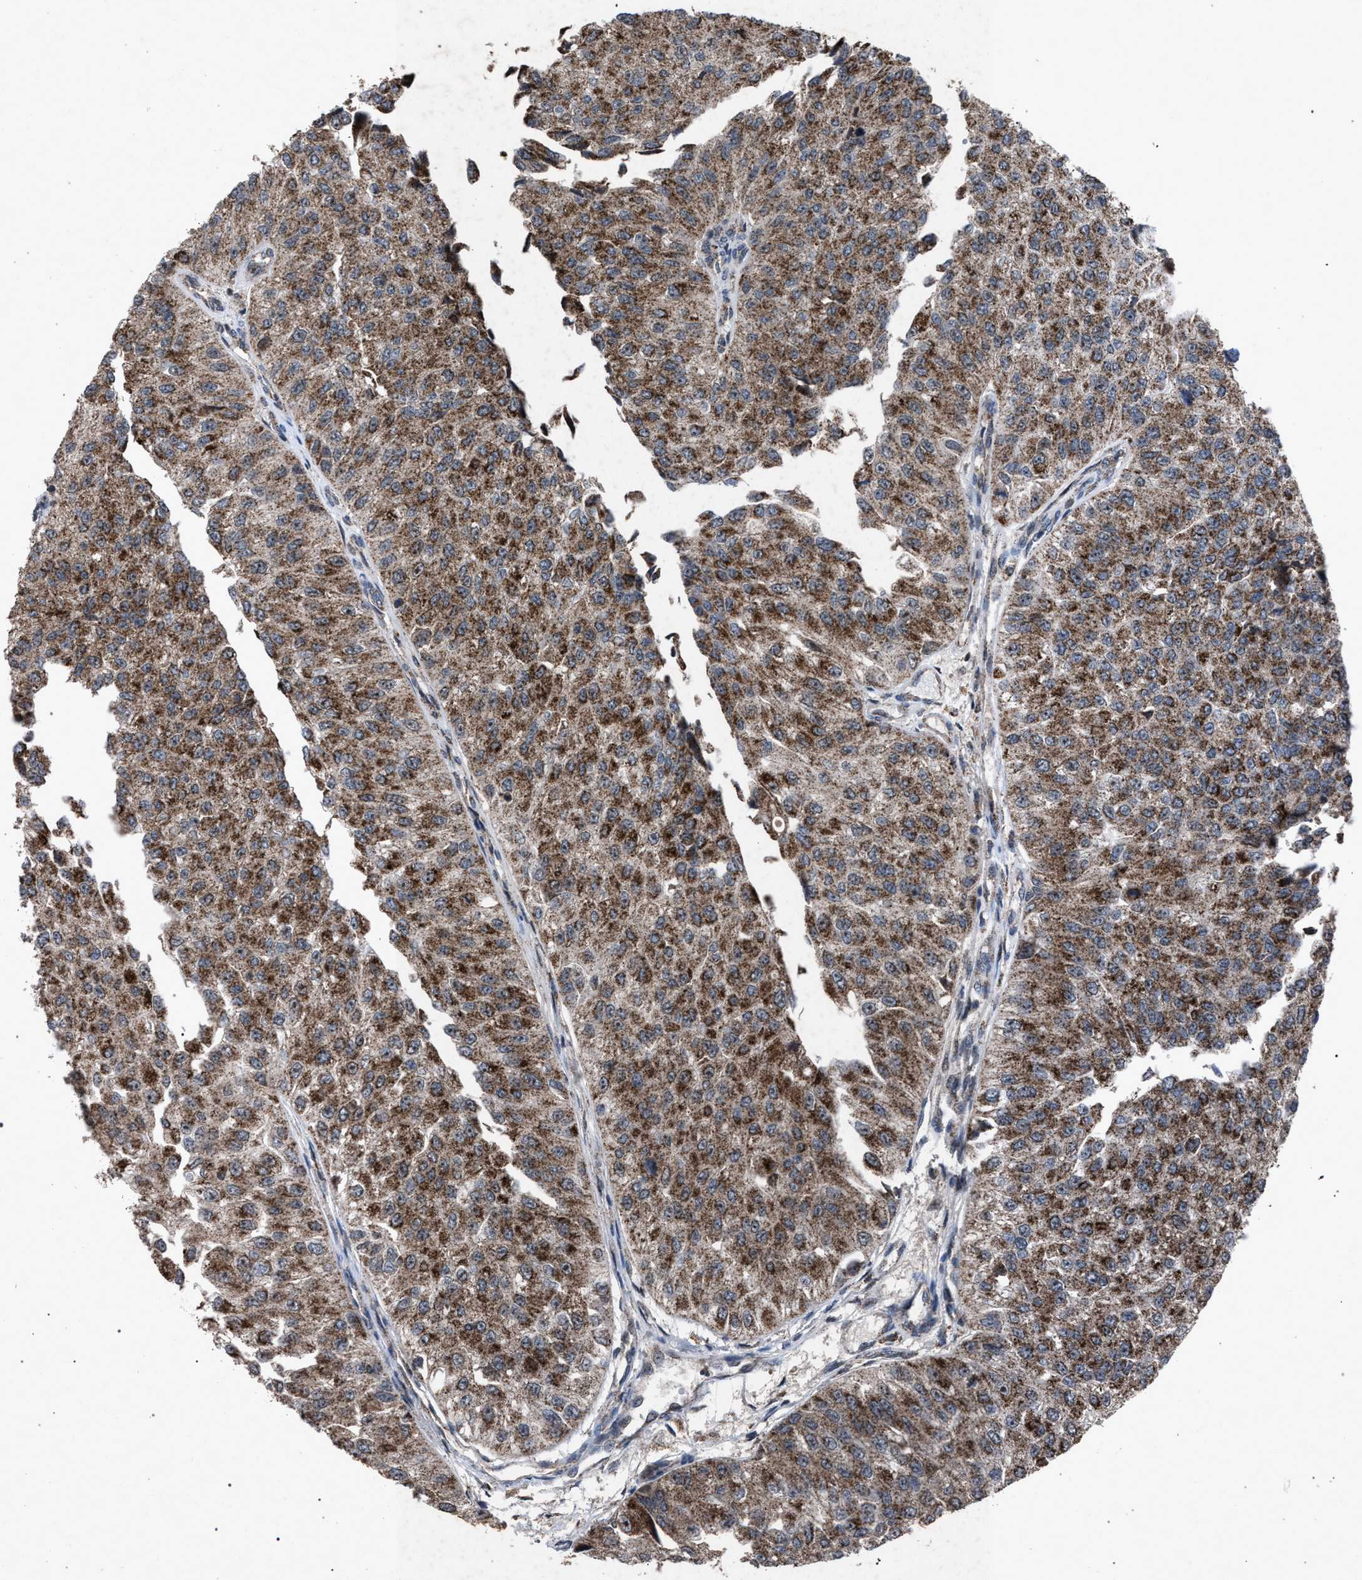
{"staining": {"intensity": "moderate", "quantity": ">75%", "location": "cytoplasmic/membranous"}, "tissue": "urothelial cancer", "cell_type": "Tumor cells", "image_type": "cancer", "snomed": [{"axis": "morphology", "description": "Urothelial carcinoma, High grade"}, {"axis": "topography", "description": "Kidney"}, {"axis": "topography", "description": "Urinary bladder"}], "caption": "An image of human high-grade urothelial carcinoma stained for a protein demonstrates moderate cytoplasmic/membranous brown staining in tumor cells. (DAB IHC, brown staining for protein, blue staining for nuclei).", "gene": "HSD17B4", "patient": {"sex": "male", "age": 77}}